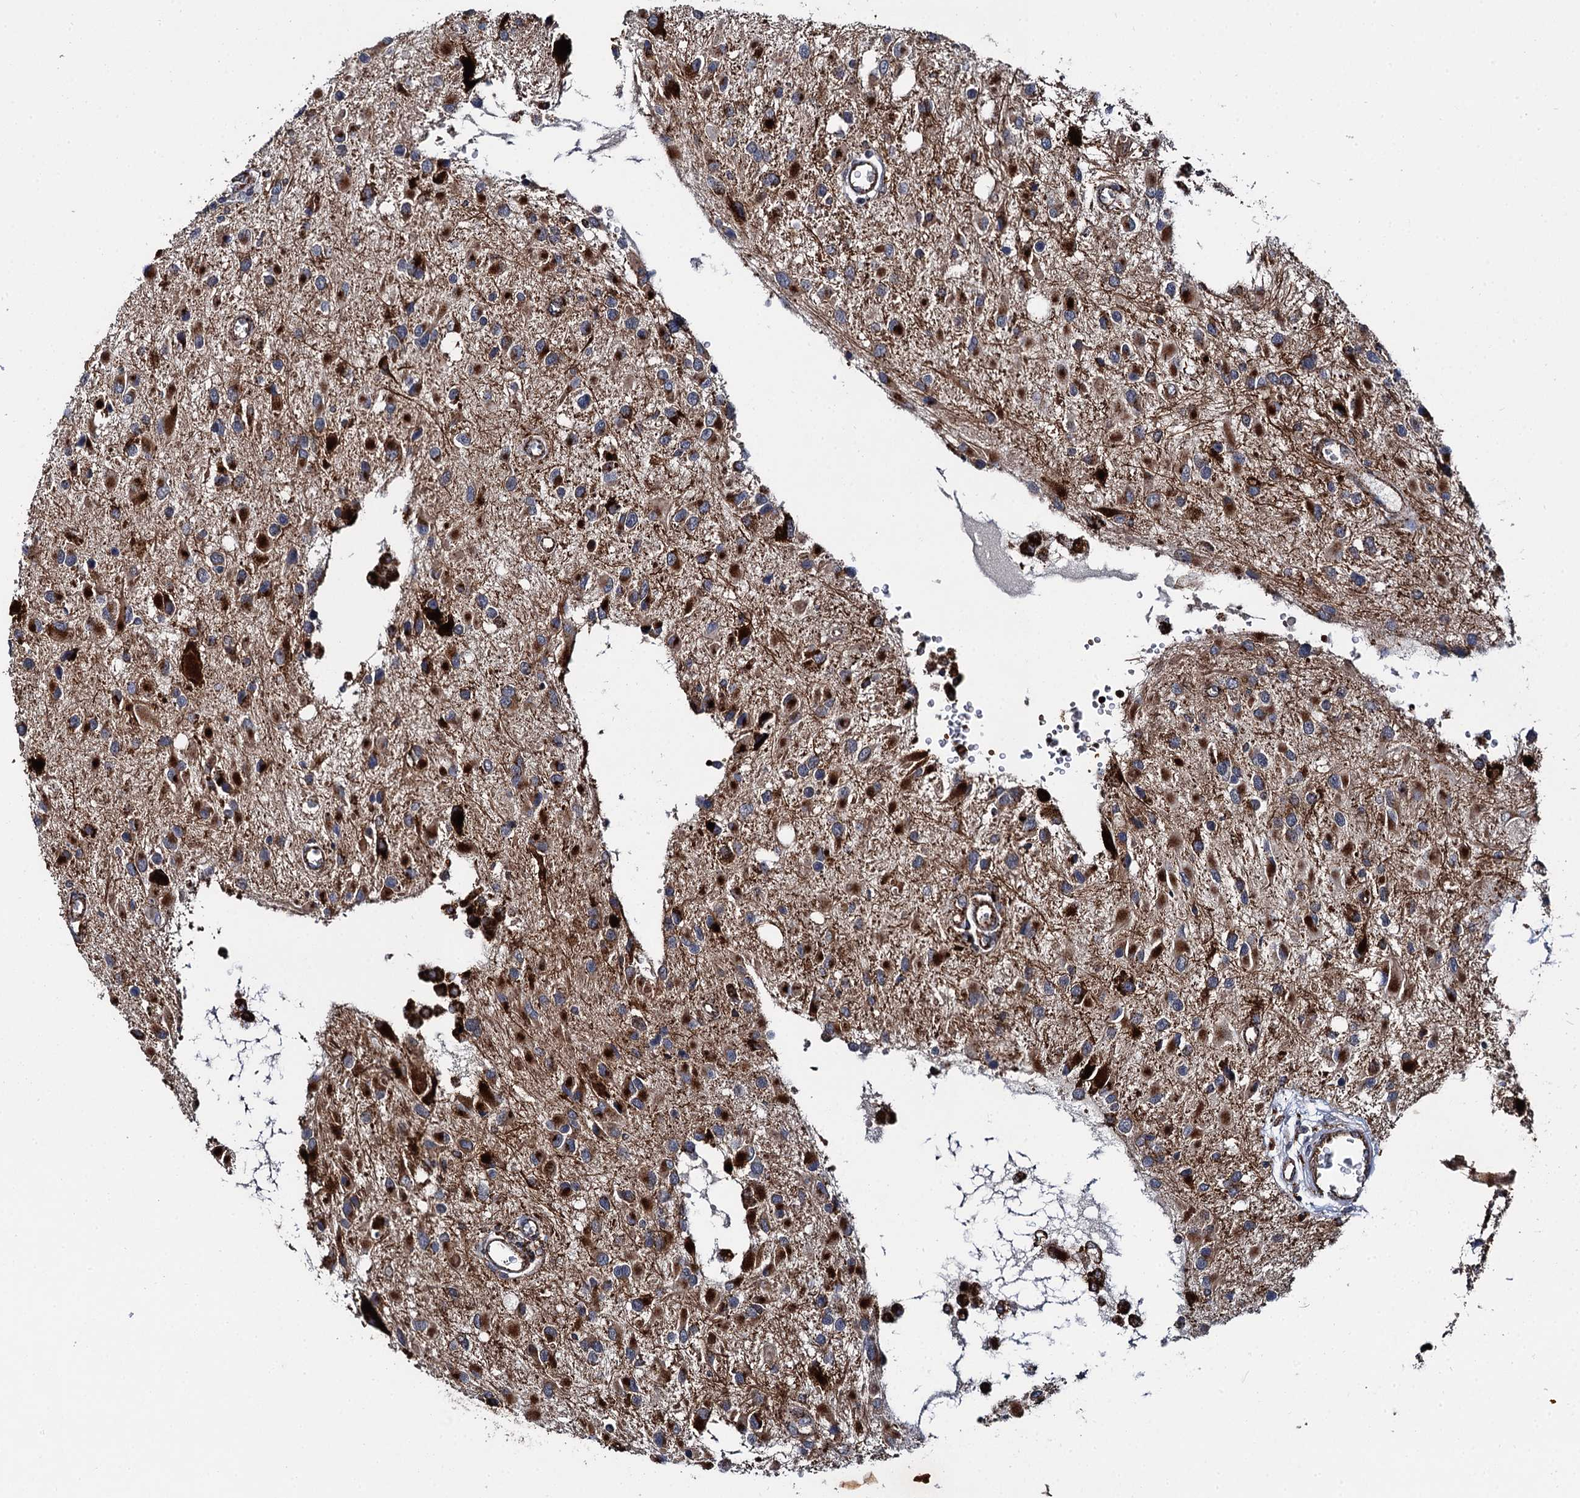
{"staining": {"intensity": "strong", "quantity": "25%-75%", "location": "cytoplasmic/membranous"}, "tissue": "glioma", "cell_type": "Tumor cells", "image_type": "cancer", "snomed": [{"axis": "morphology", "description": "Glioma, malignant, High grade"}, {"axis": "topography", "description": "Brain"}], "caption": "This photomicrograph exhibits malignant high-grade glioma stained with IHC to label a protein in brown. The cytoplasmic/membranous of tumor cells show strong positivity for the protein. Nuclei are counter-stained blue.", "gene": "GBA1", "patient": {"sex": "male", "age": 53}}